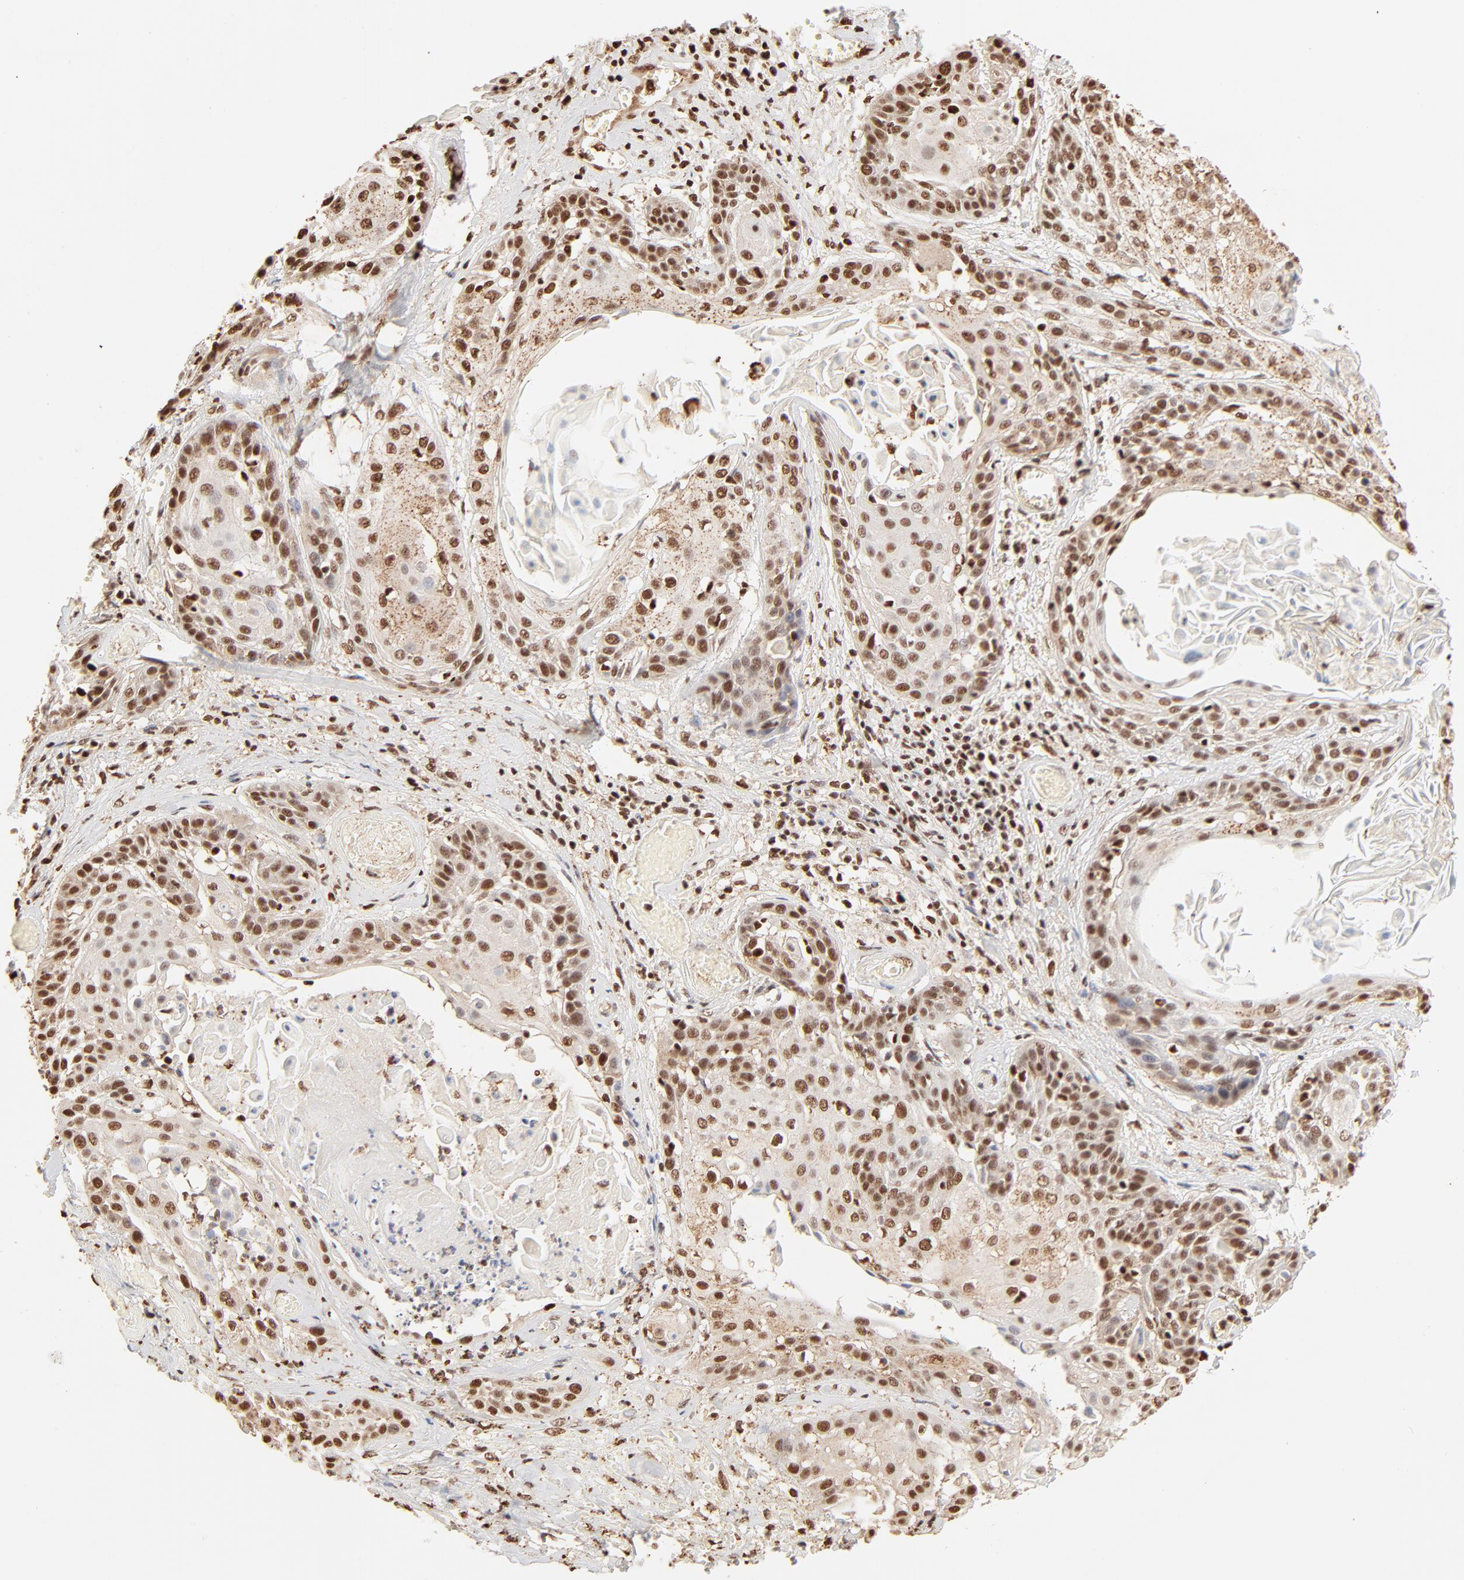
{"staining": {"intensity": "strong", "quantity": ">75%", "location": "nuclear"}, "tissue": "cervical cancer", "cell_type": "Tumor cells", "image_type": "cancer", "snomed": [{"axis": "morphology", "description": "Squamous cell carcinoma, NOS"}, {"axis": "topography", "description": "Cervix"}], "caption": "High-power microscopy captured an immunohistochemistry (IHC) micrograph of cervical cancer (squamous cell carcinoma), revealing strong nuclear staining in approximately >75% of tumor cells.", "gene": "FAM50A", "patient": {"sex": "female", "age": 57}}